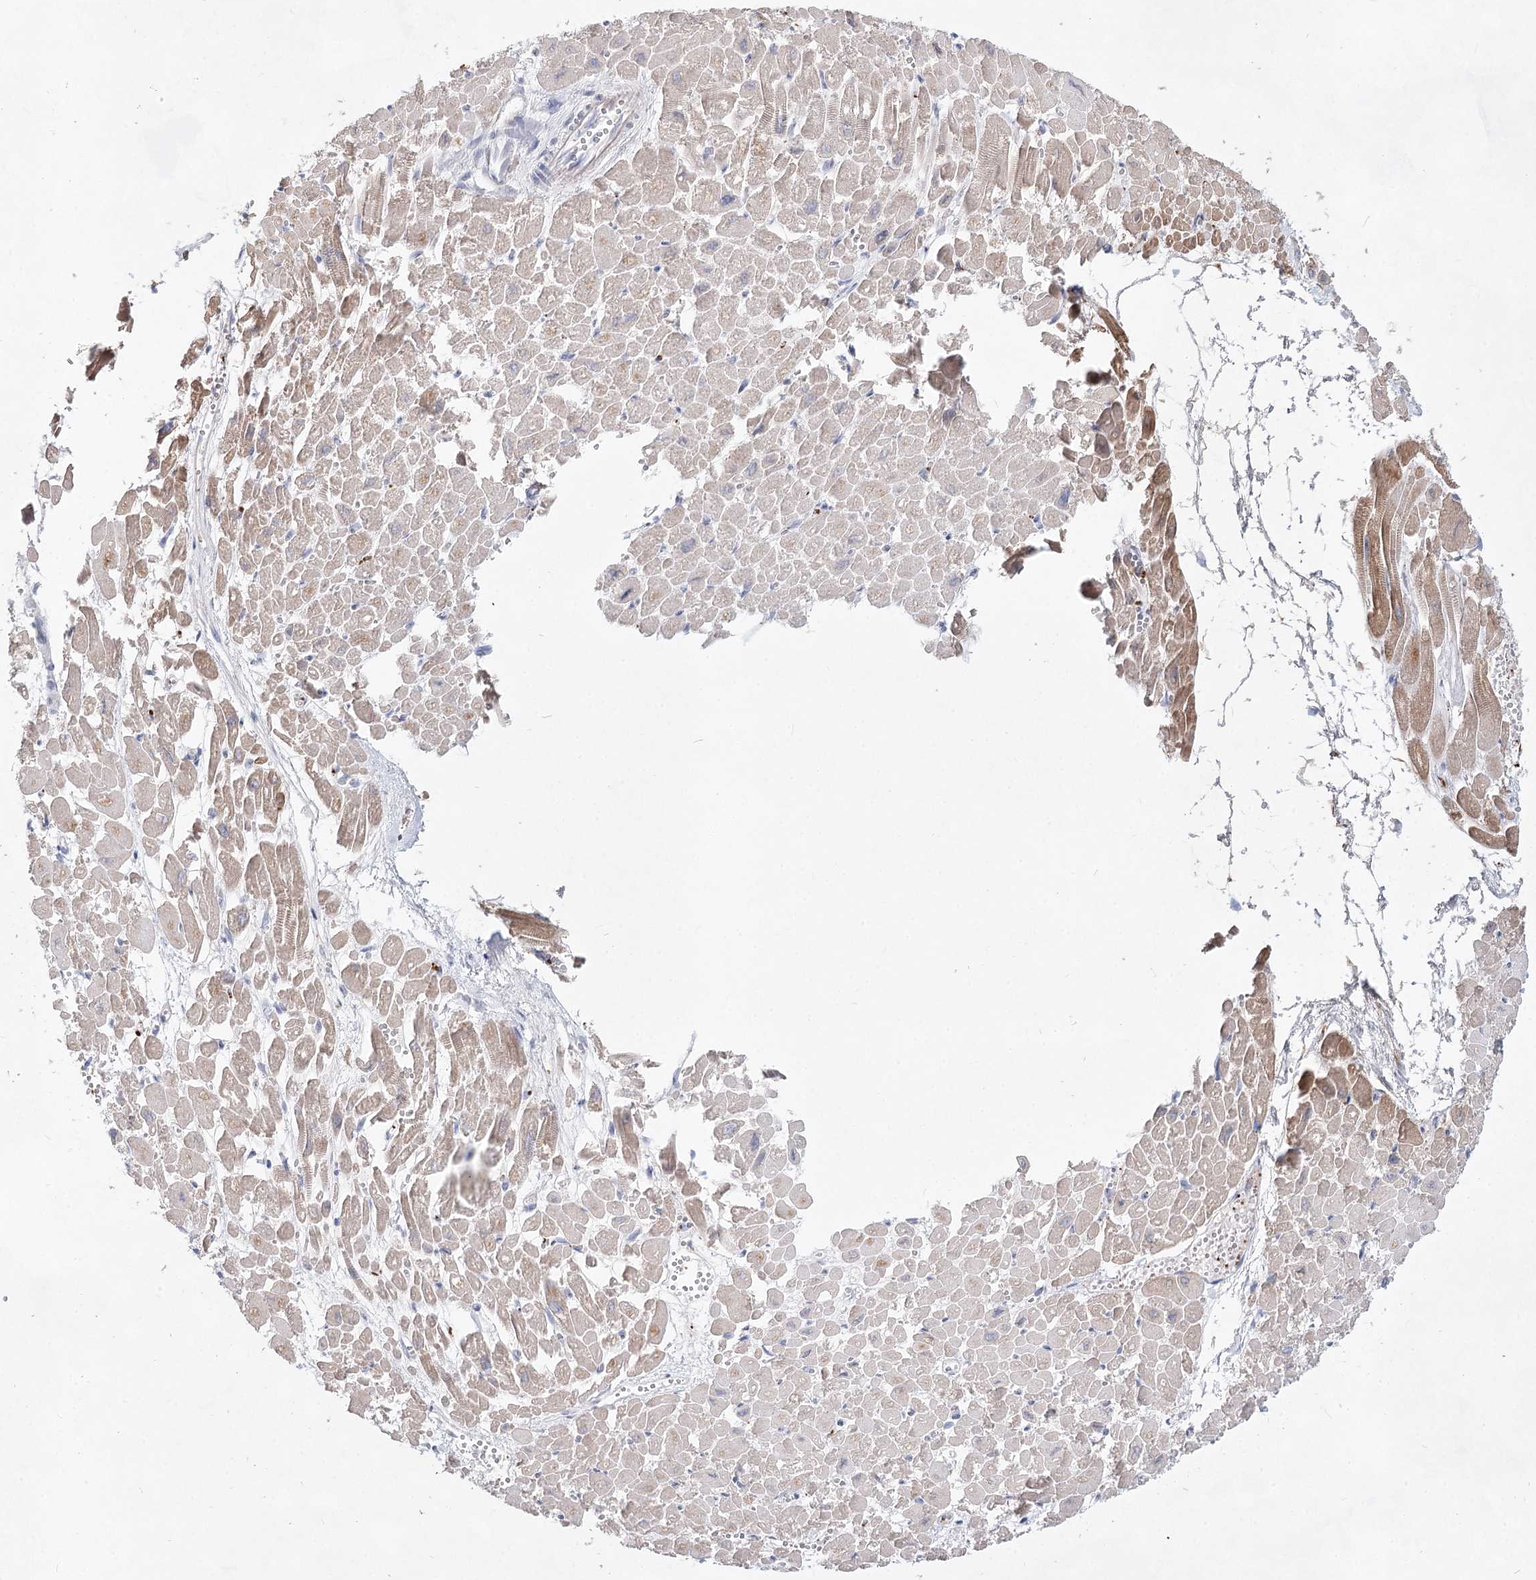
{"staining": {"intensity": "moderate", "quantity": "<25%", "location": "cytoplasmic/membranous"}, "tissue": "heart muscle", "cell_type": "Cardiomyocytes", "image_type": "normal", "snomed": [{"axis": "morphology", "description": "Normal tissue, NOS"}, {"axis": "topography", "description": "Heart"}], "caption": "Brown immunohistochemical staining in unremarkable heart muscle displays moderate cytoplasmic/membranous staining in about <25% of cardiomyocytes. (IHC, brightfield microscopy, high magnification).", "gene": "TASOR2", "patient": {"sex": "male", "age": 54}}